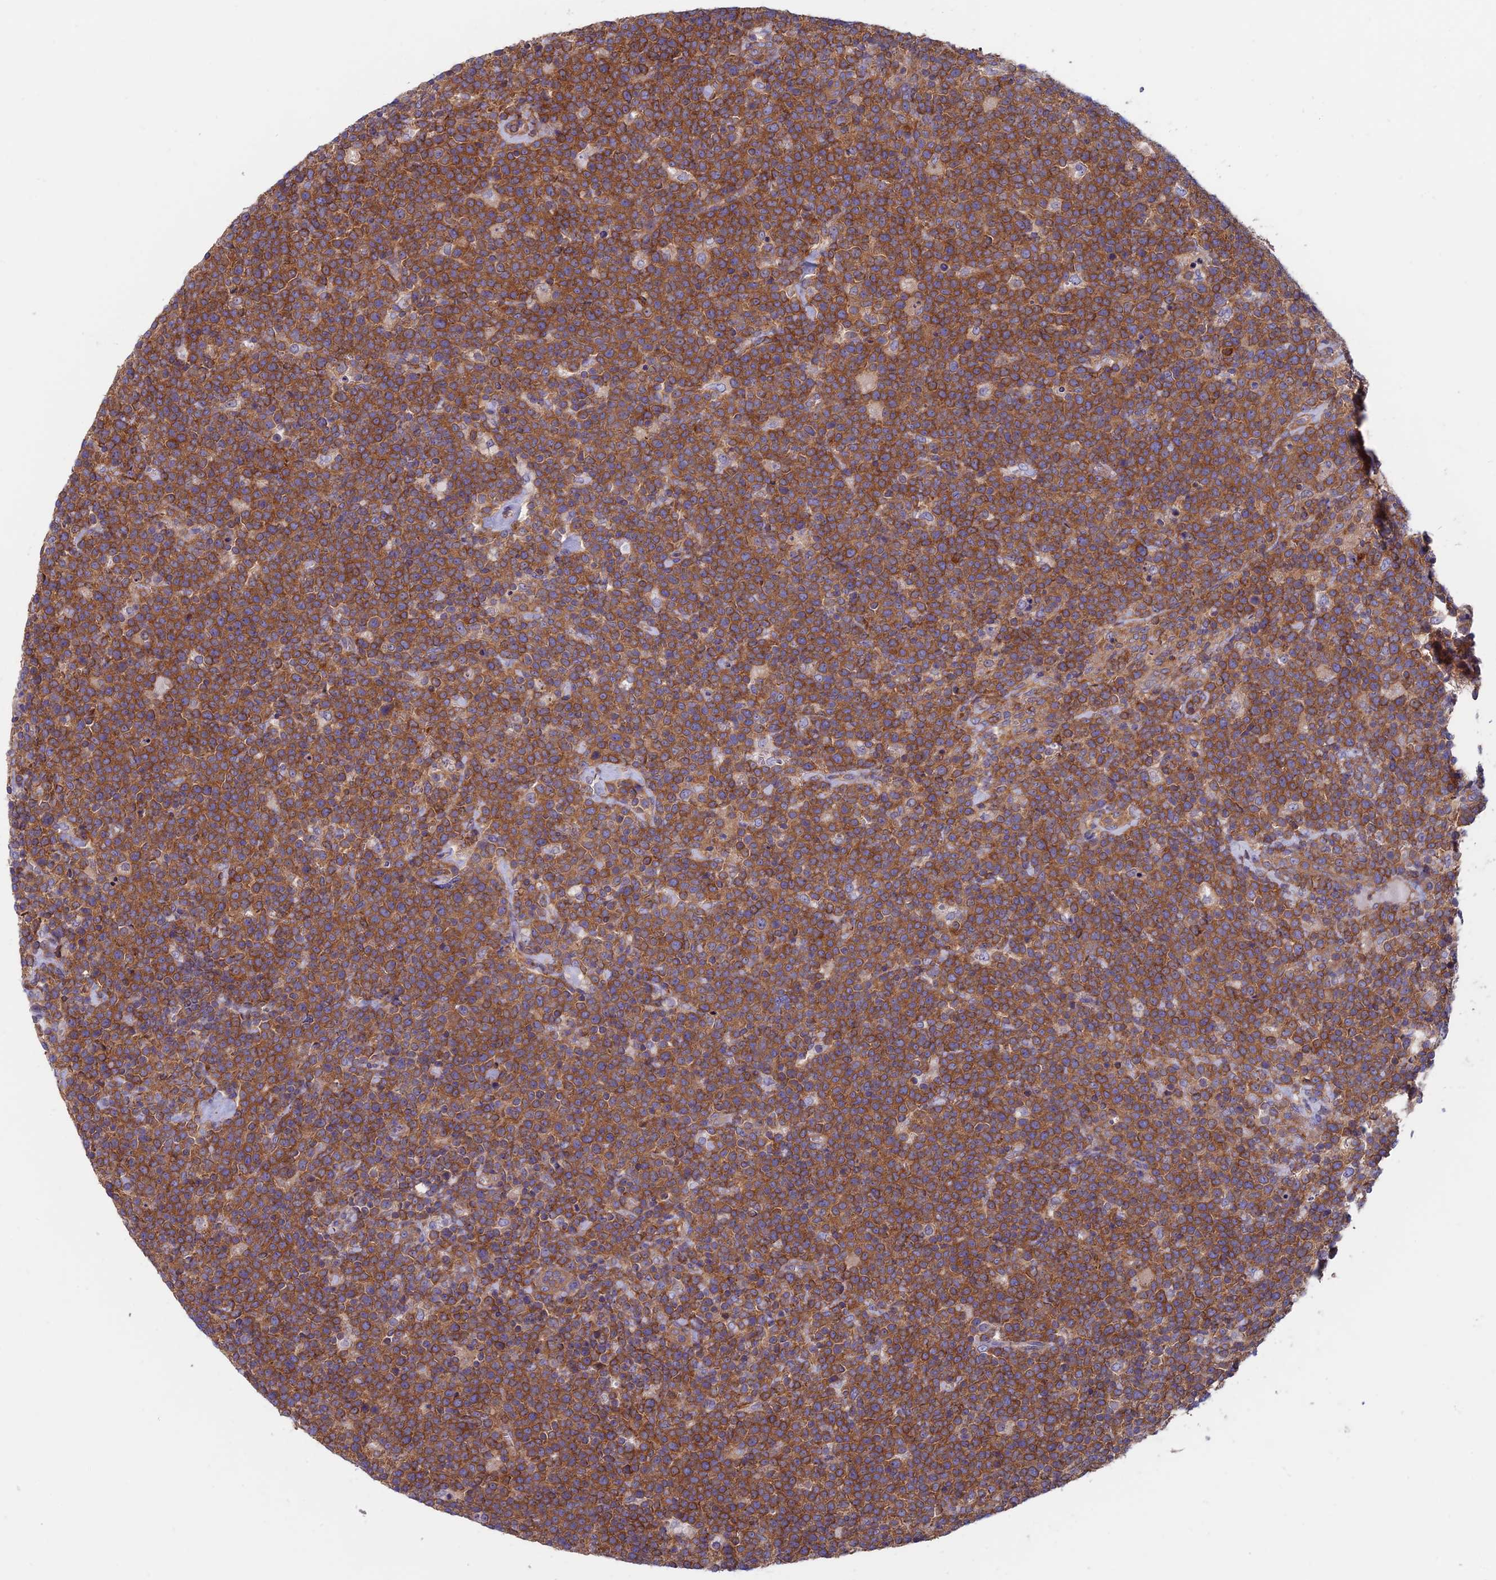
{"staining": {"intensity": "strong", "quantity": ">75%", "location": "cytoplasmic/membranous"}, "tissue": "lymphoma", "cell_type": "Tumor cells", "image_type": "cancer", "snomed": [{"axis": "morphology", "description": "Malignant lymphoma, non-Hodgkin's type, High grade"}, {"axis": "topography", "description": "Lymph node"}], "caption": "Lymphoma stained for a protein (brown) exhibits strong cytoplasmic/membranous positive staining in approximately >75% of tumor cells.", "gene": "DNM1L", "patient": {"sex": "male", "age": 61}}